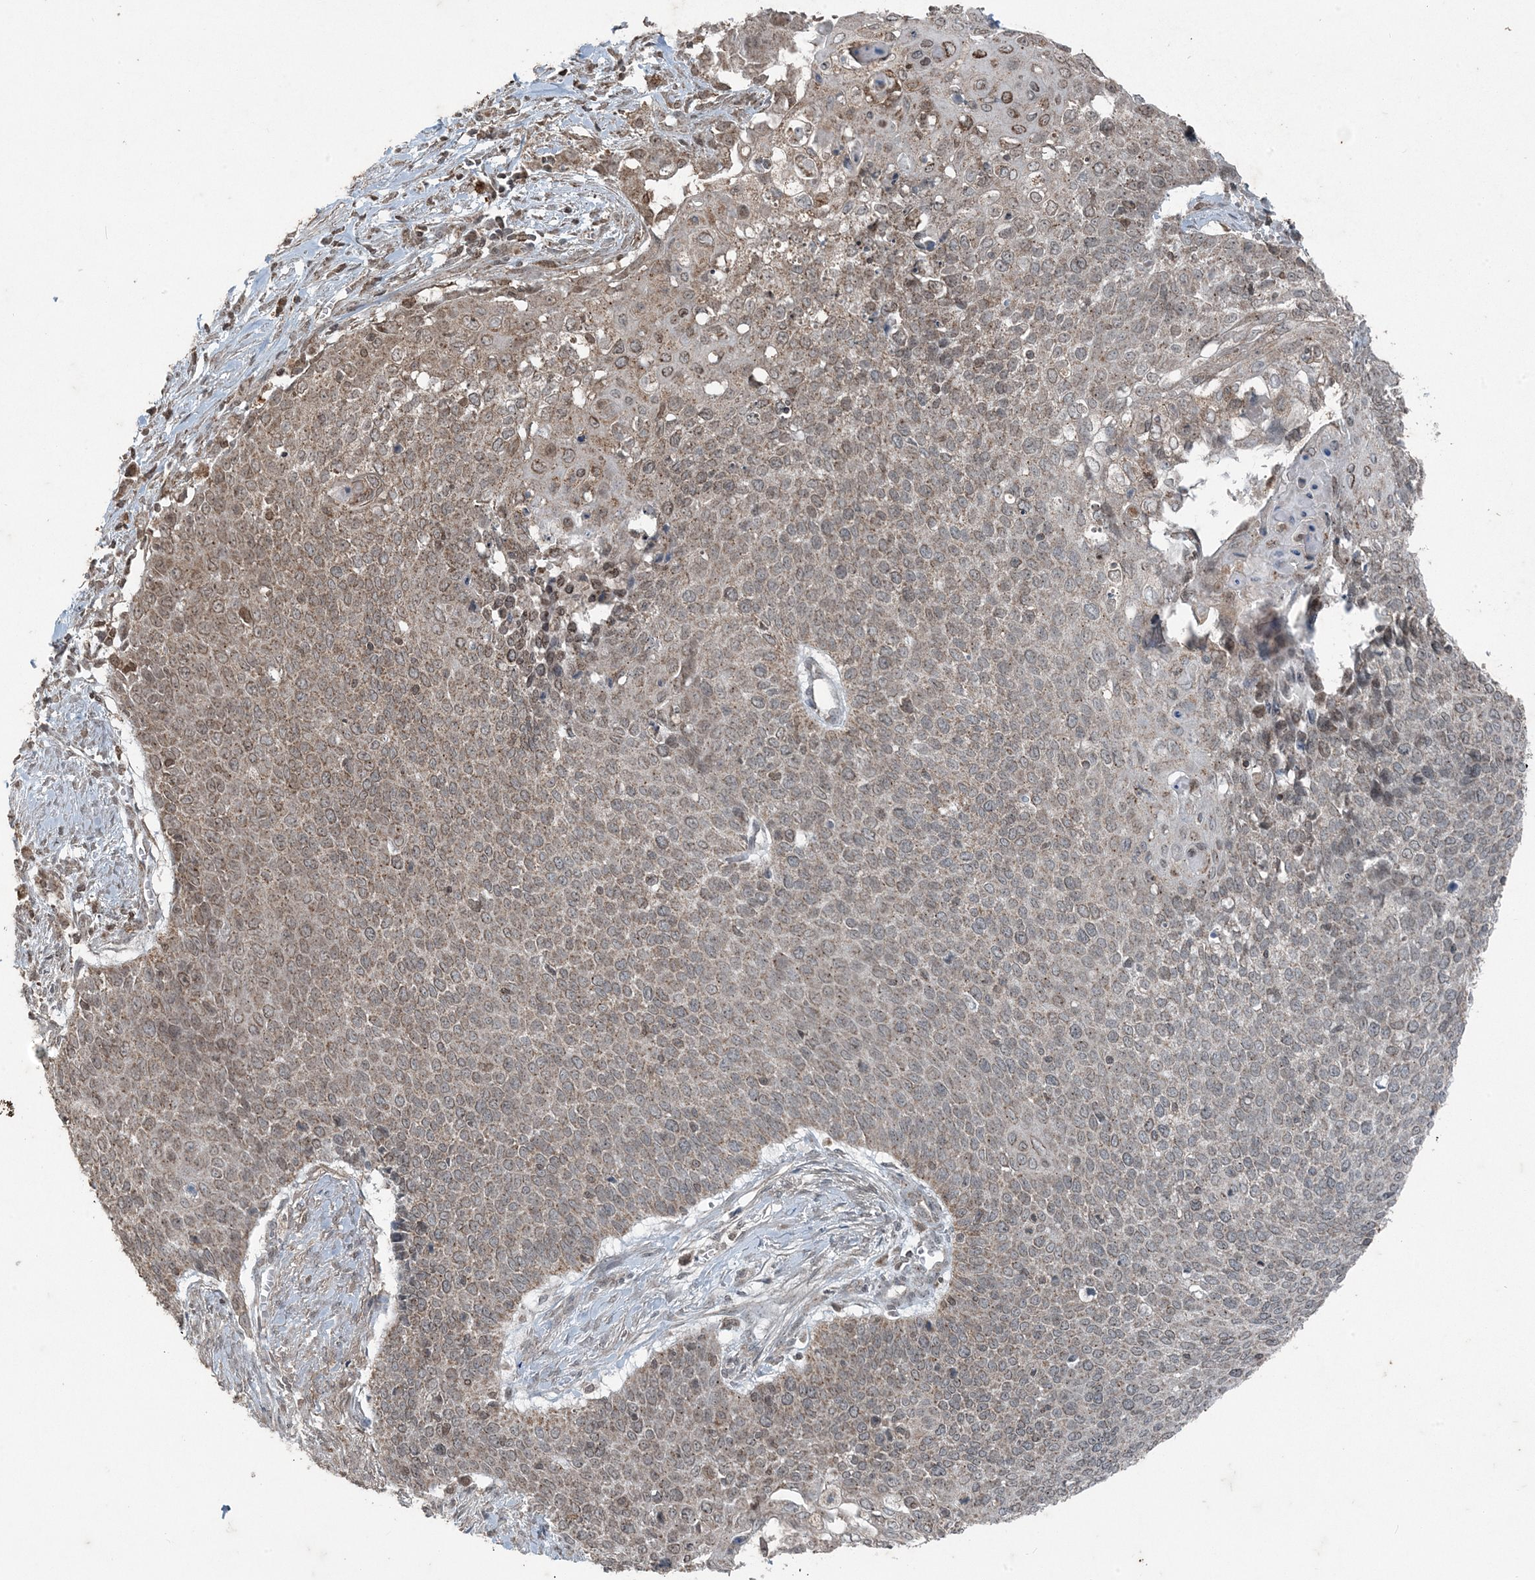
{"staining": {"intensity": "moderate", "quantity": ">75%", "location": "cytoplasmic/membranous,nuclear"}, "tissue": "cervical cancer", "cell_type": "Tumor cells", "image_type": "cancer", "snomed": [{"axis": "morphology", "description": "Squamous cell carcinoma, NOS"}, {"axis": "topography", "description": "Cervix"}], "caption": "Immunohistochemical staining of cervical cancer reveals medium levels of moderate cytoplasmic/membranous and nuclear staining in approximately >75% of tumor cells.", "gene": "GNL1", "patient": {"sex": "female", "age": 39}}